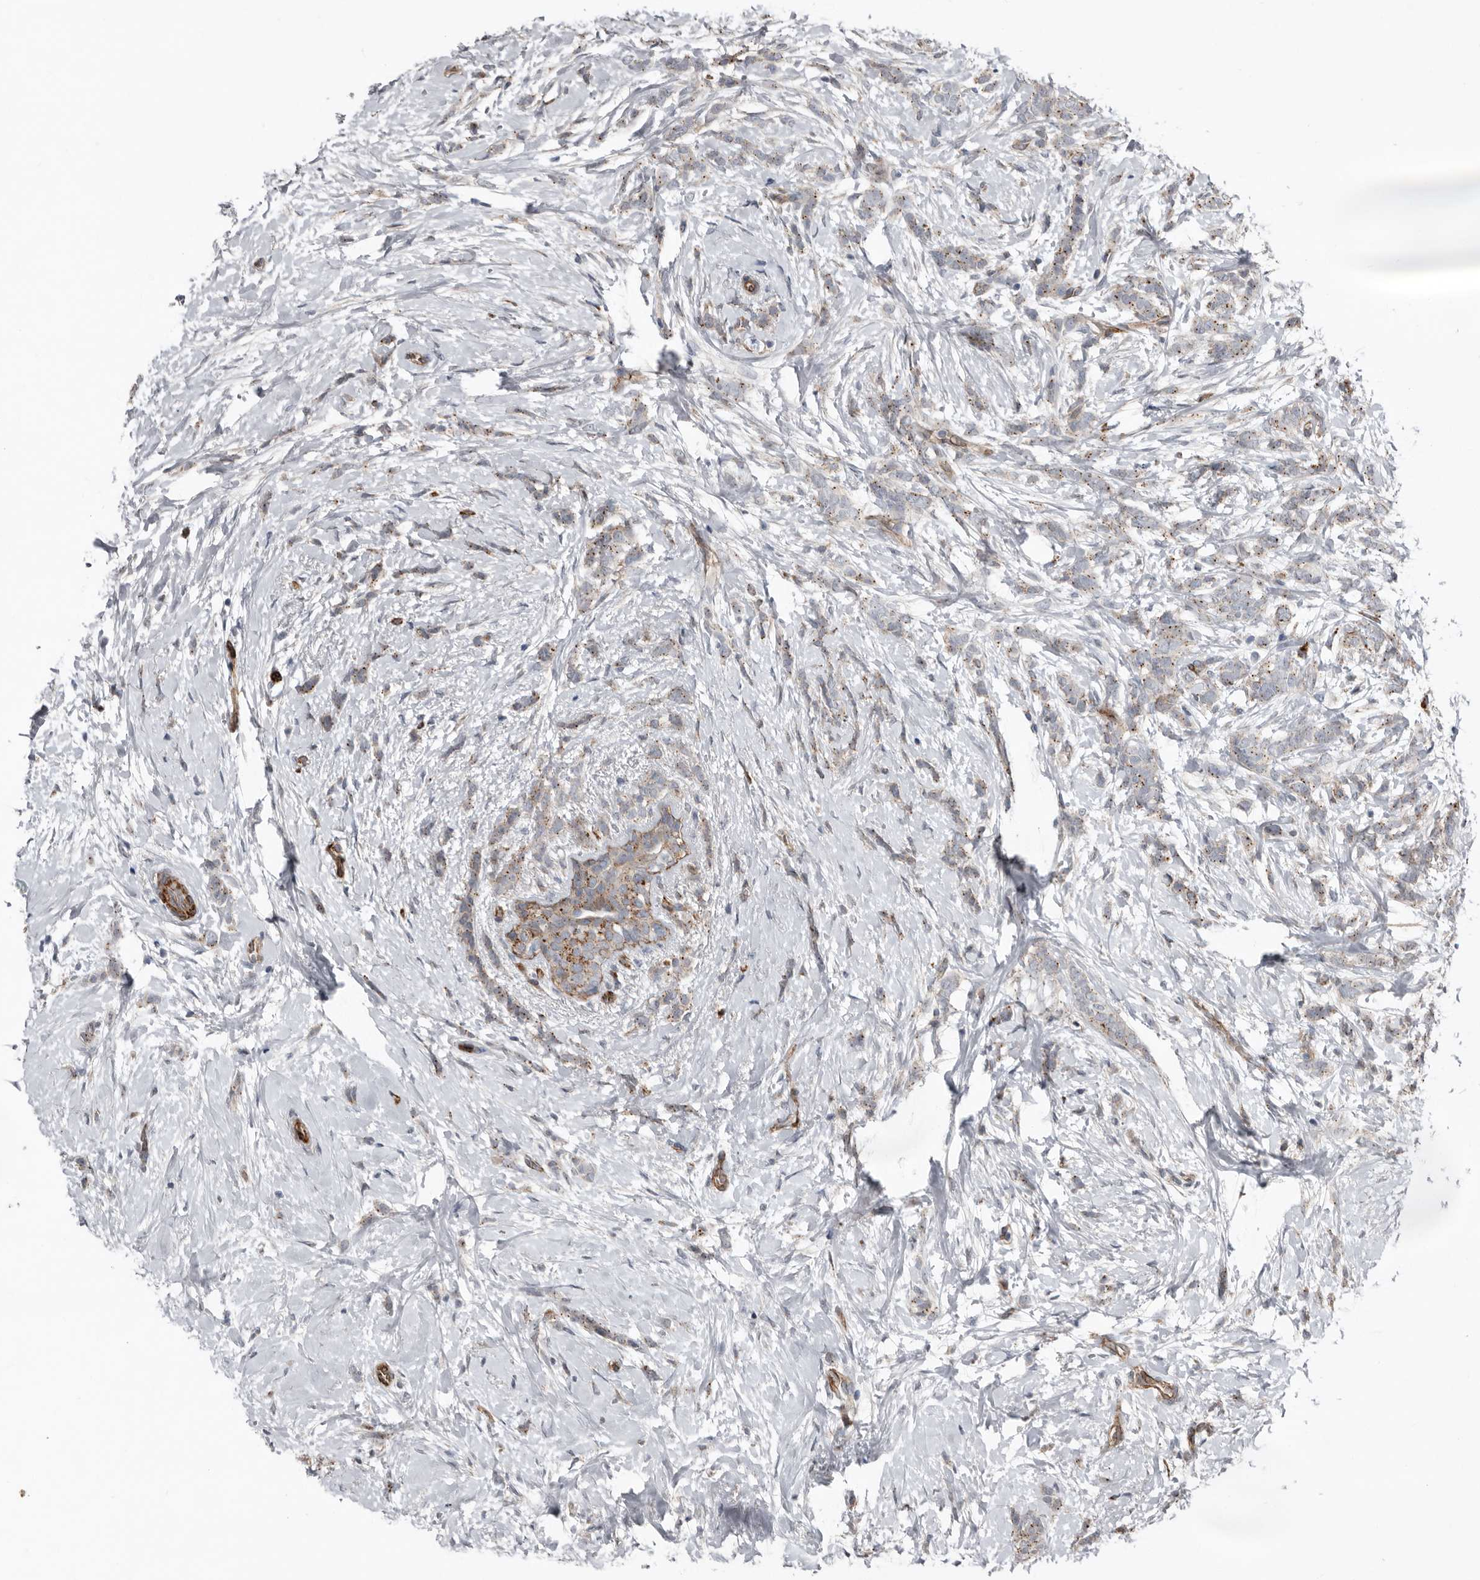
{"staining": {"intensity": "weak", "quantity": ">75%", "location": "cytoplasmic/membranous"}, "tissue": "breast cancer", "cell_type": "Tumor cells", "image_type": "cancer", "snomed": [{"axis": "morphology", "description": "Lobular carcinoma, in situ"}, {"axis": "morphology", "description": "Lobular carcinoma"}, {"axis": "topography", "description": "Breast"}], "caption": "Immunohistochemistry micrograph of neoplastic tissue: human lobular carcinoma in situ (breast) stained using immunohistochemistry (IHC) displays low levels of weak protein expression localized specifically in the cytoplasmic/membranous of tumor cells, appearing as a cytoplasmic/membranous brown color.", "gene": "RANBP17", "patient": {"sex": "female", "age": 41}}